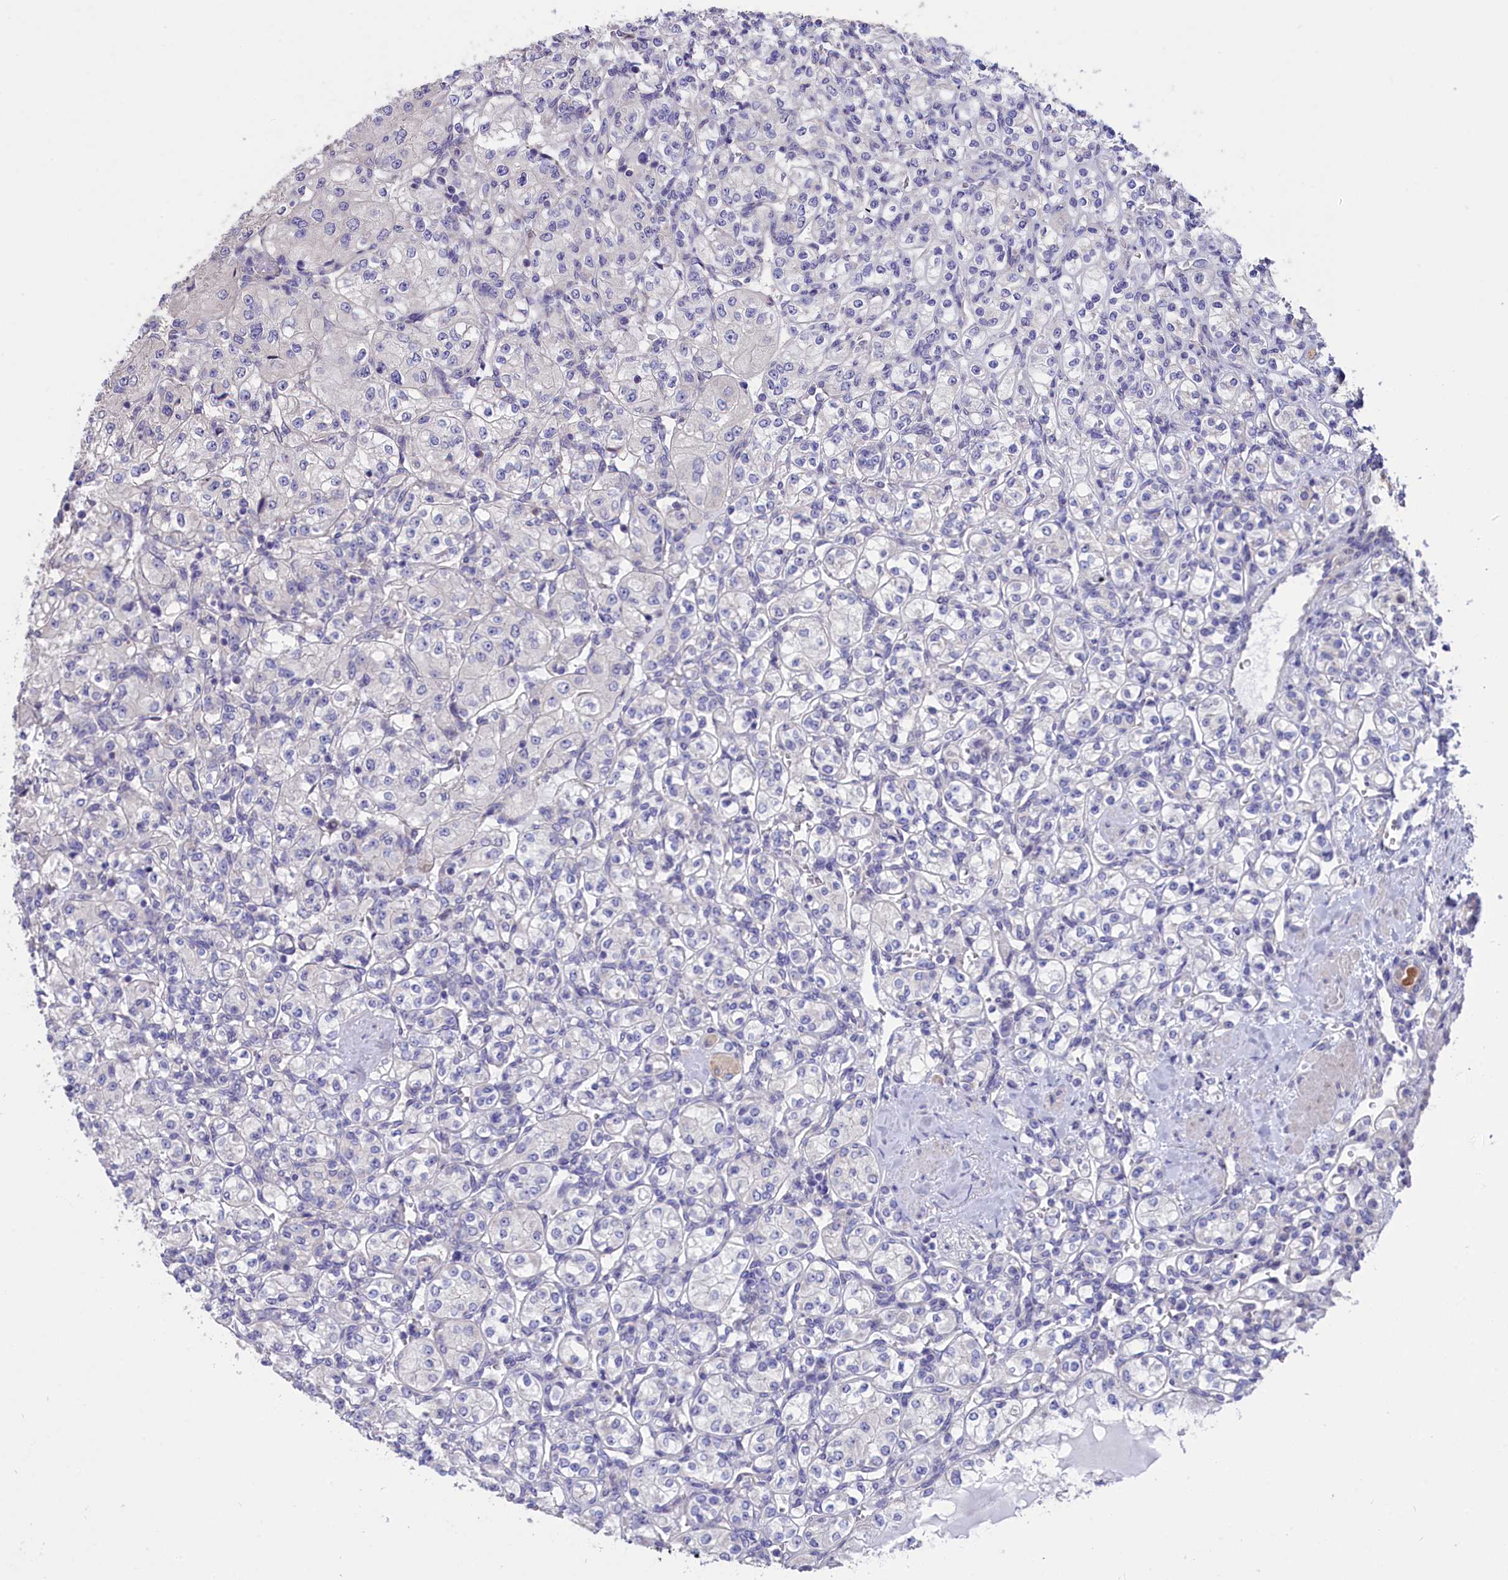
{"staining": {"intensity": "negative", "quantity": "none", "location": "none"}, "tissue": "renal cancer", "cell_type": "Tumor cells", "image_type": "cancer", "snomed": [{"axis": "morphology", "description": "Adenocarcinoma, NOS"}, {"axis": "topography", "description": "Kidney"}], "caption": "An immunohistochemistry histopathology image of renal cancer (adenocarcinoma) is shown. There is no staining in tumor cells of renal cancer (adenocarcinoma).", "gene": "CYP2U1", "patient": {"sex": "male", "age": 77}}